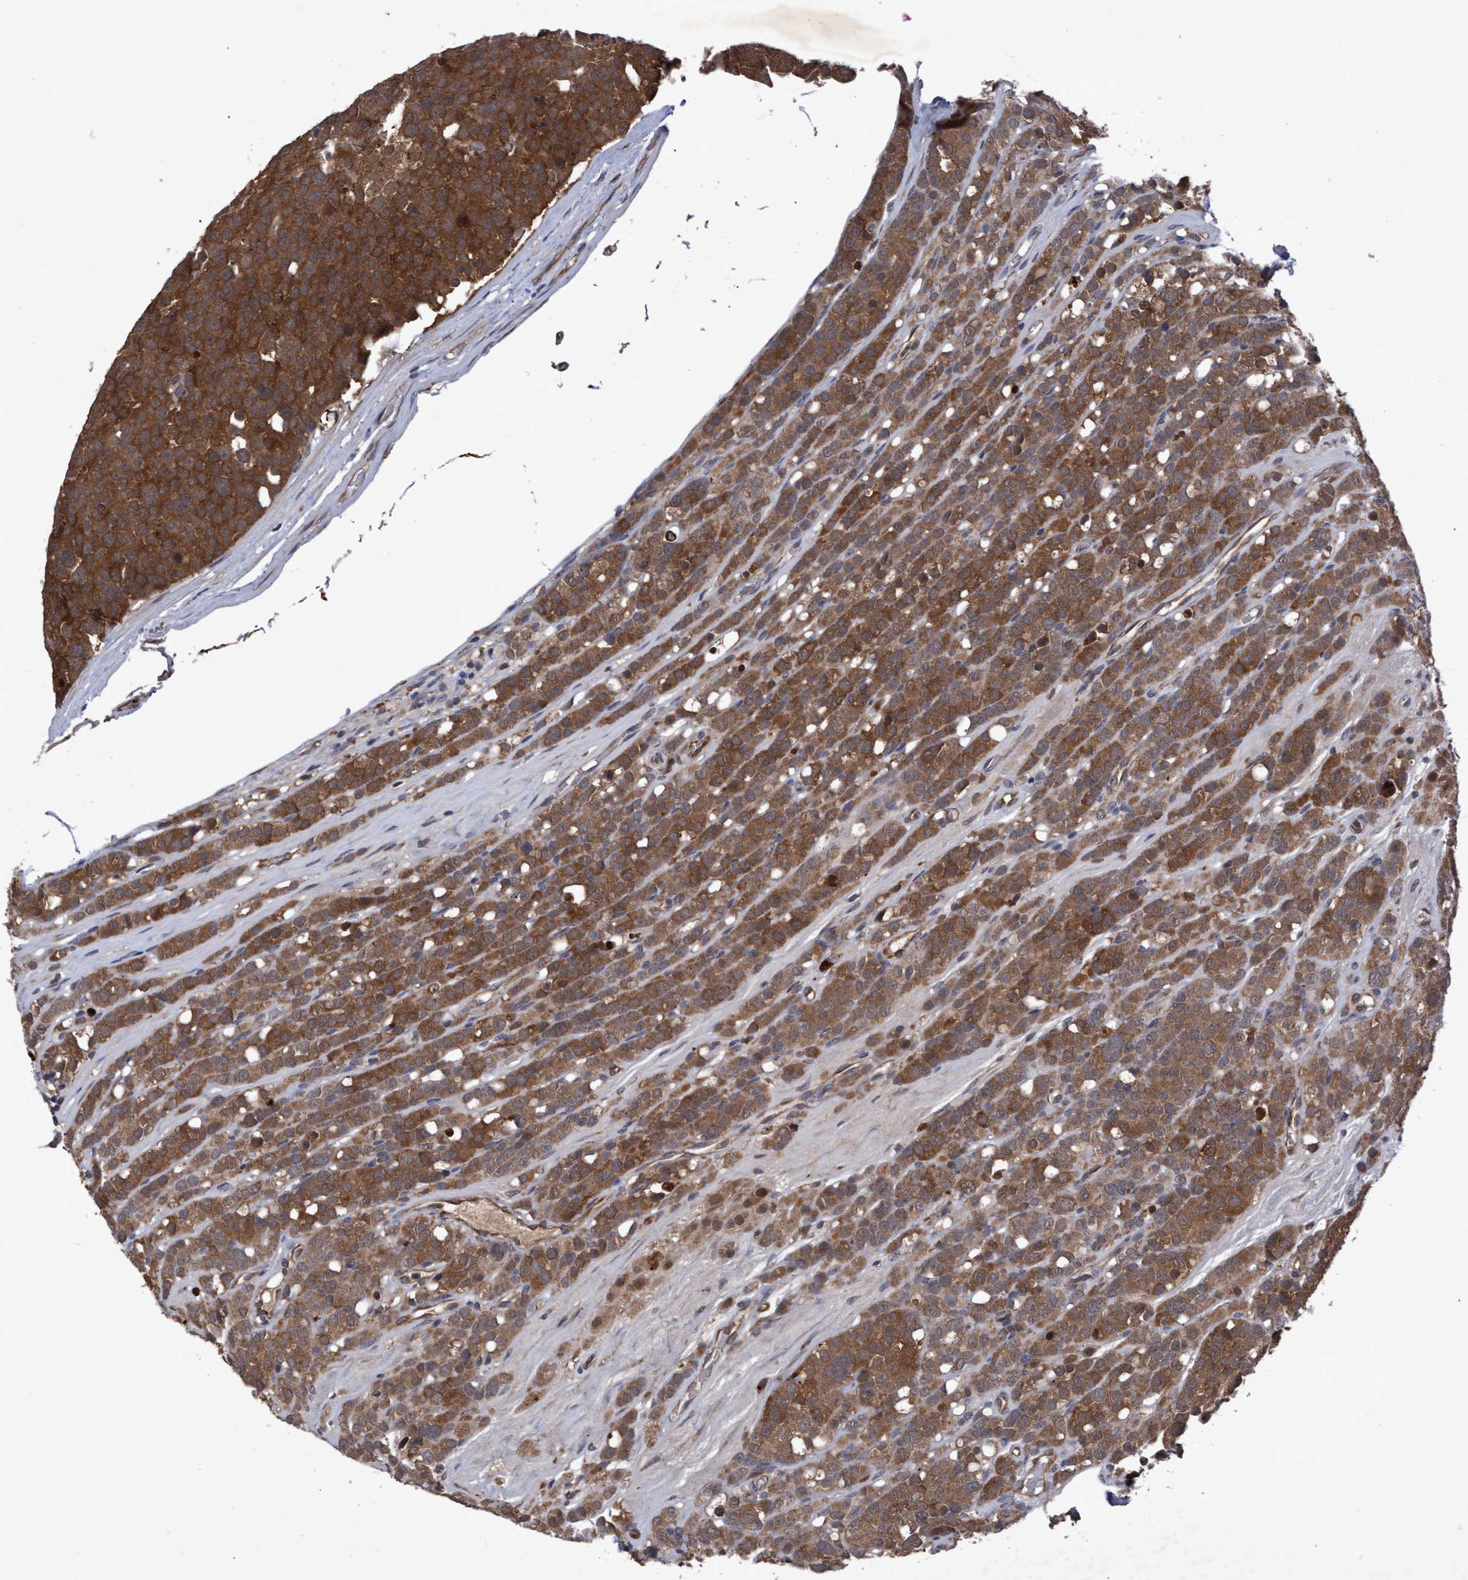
{"staining": {"intensity": "moderate", "quantity": ">75%", "location": "cytoplasmic/membranous"}, "tissue": "testis cancer", "cell_type": "Tumor cells", "image_type": "cancer", "snomed": [{"axis": "morphology", "description": "Seminoma, NOS"}, {"axis": "topography", "description": "Testis"}], "caption": "Moderate cytoplasmic/membranous protein positivity is seen in about >75% of tumor cells in testis seminoma. The protein is stained brown, and the nuclei are stained in blue (DAB IHC with brightfield microscopy, high magnification).", "gene": "PSMB6", "patient": {"sex": "male", "age": 71}}